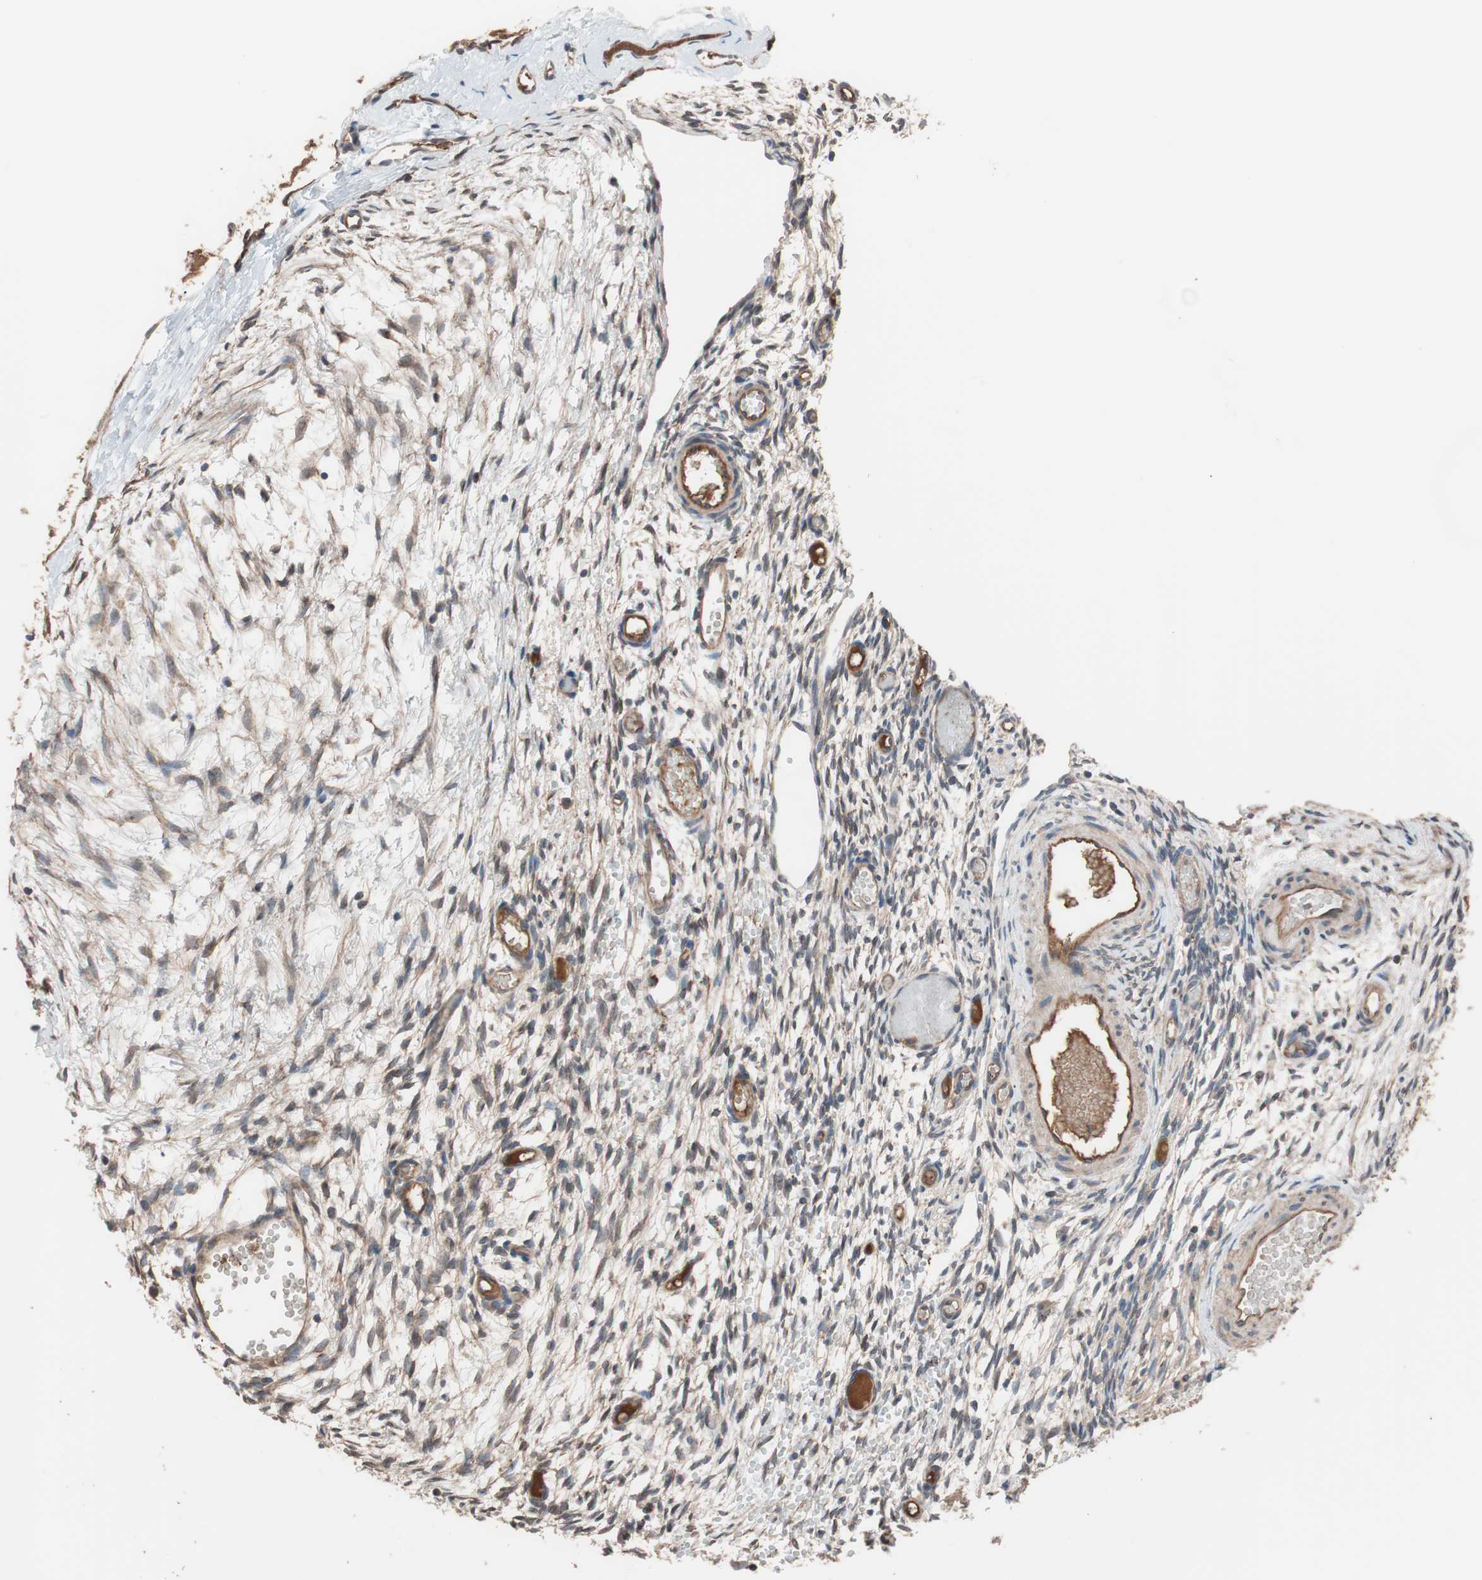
{"staining": {"intensity": "moderate", "quantity": ">75%", "location": "cytoplasmic/membranous"}, "tissue": "ovary", "cell_type": "Ovarian stroma cells", "image_type": "normal", "snomed": [{"axis": "morphology", "description": "Normal tissue, NOS"}, {"axis": "topography", "description": "Ovary"}], "caption": "Protein staining by IHC reveals moderate cytoplasmic/membranous expression in approximately >75% of ovarian stroma cells in benign ovary.", "gene": "SDC4", "patient": {"sex": "female", "age": 35}}